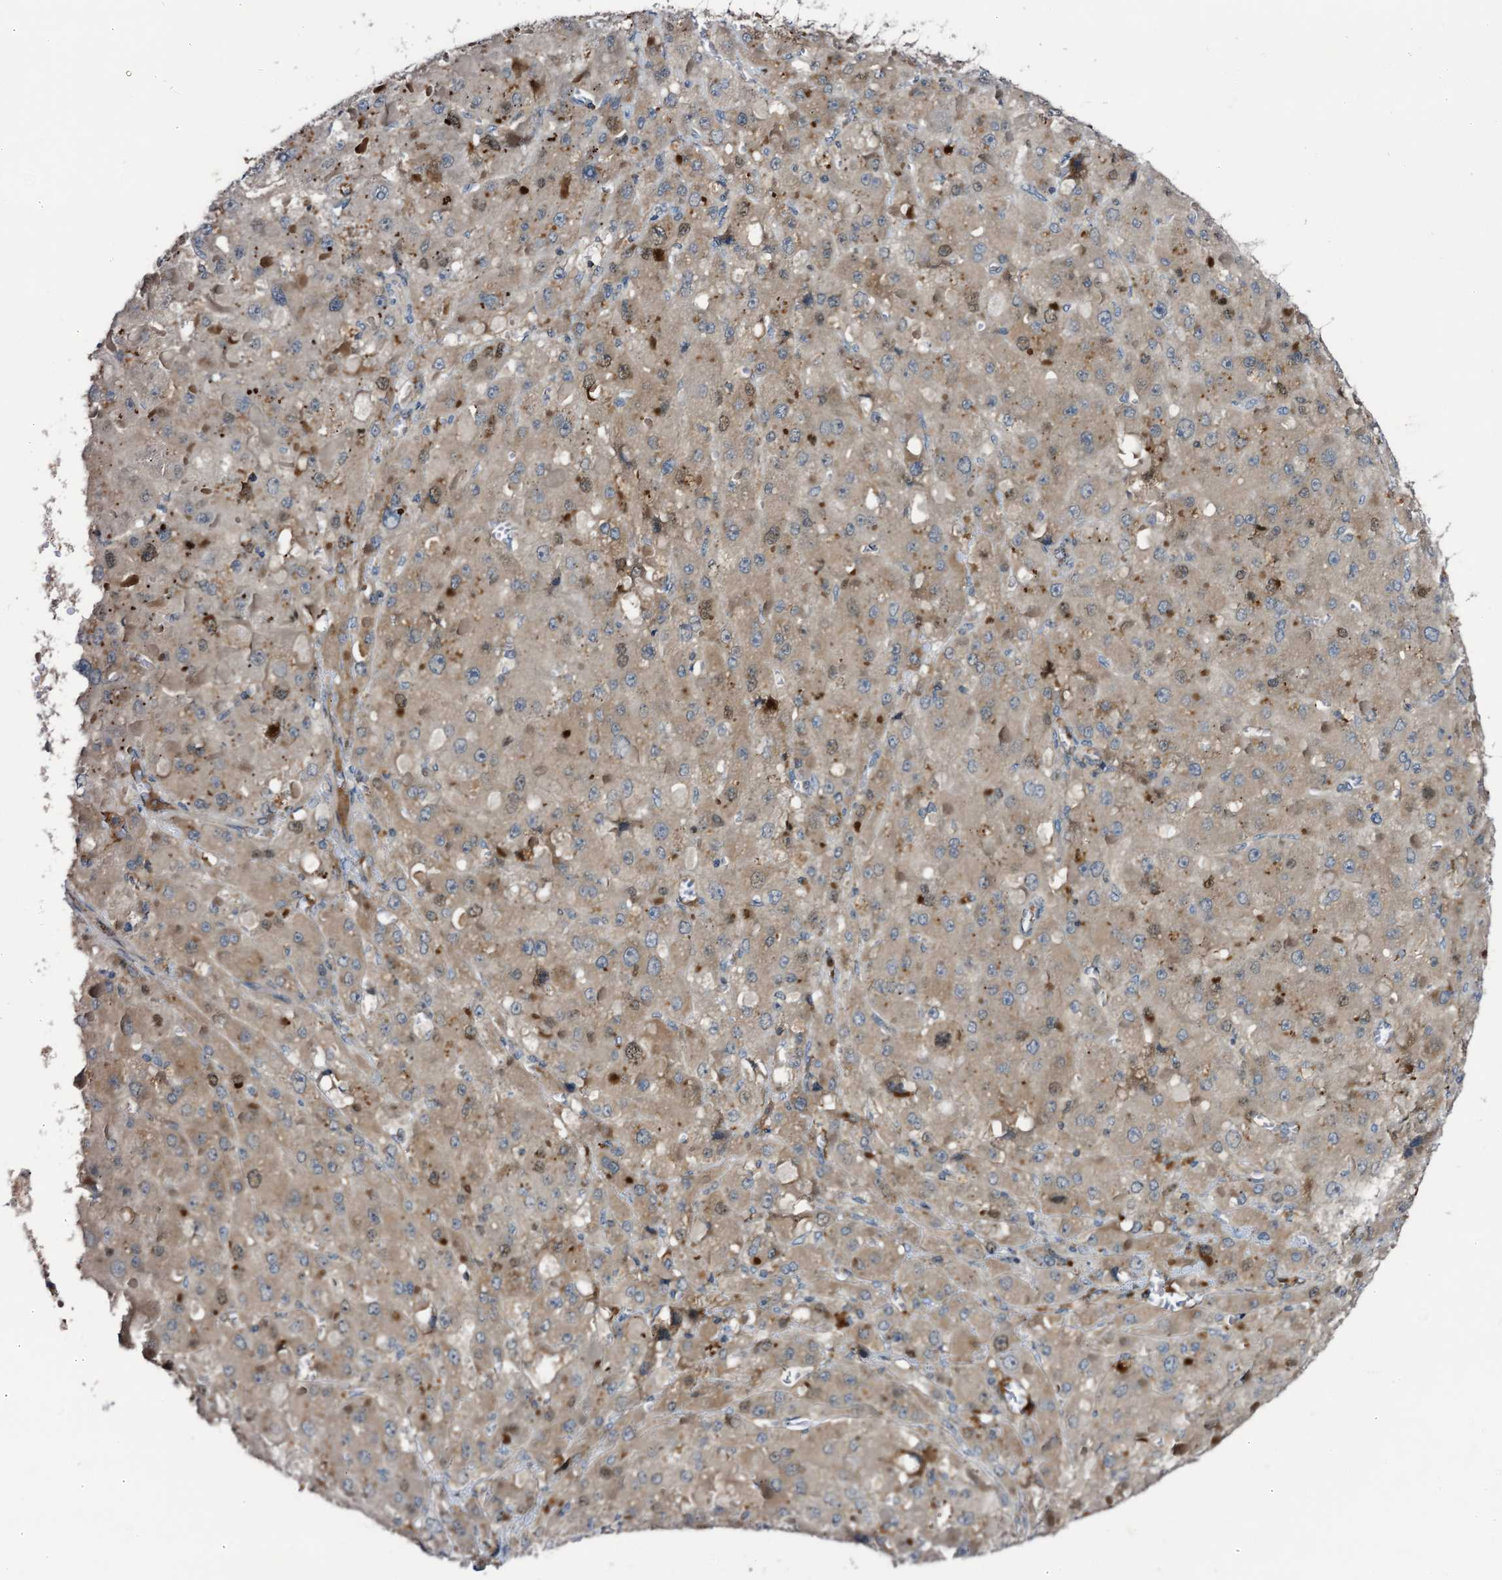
{"staining": {"intensity": "weak", "quantity": "25%-75%", "location": "cytoplasmic/membranous"}, "tissue": "liver cancer", "cell_type": "Tumor cells", "image_type": "cancer", "snomed": [{"axis": "morphology", "description": "Carcinoma, Hepatocellular, NOS"}, {"axis": "topography", "description": "Liver"}], "caption": "Protein analysis of liver cancer tissue shows weak cytoplasmic/membranous staining in about 25%-75% of tumor cells.", "gene": "NCAPD2", "patient": {"sex": "female", "age": 73}}